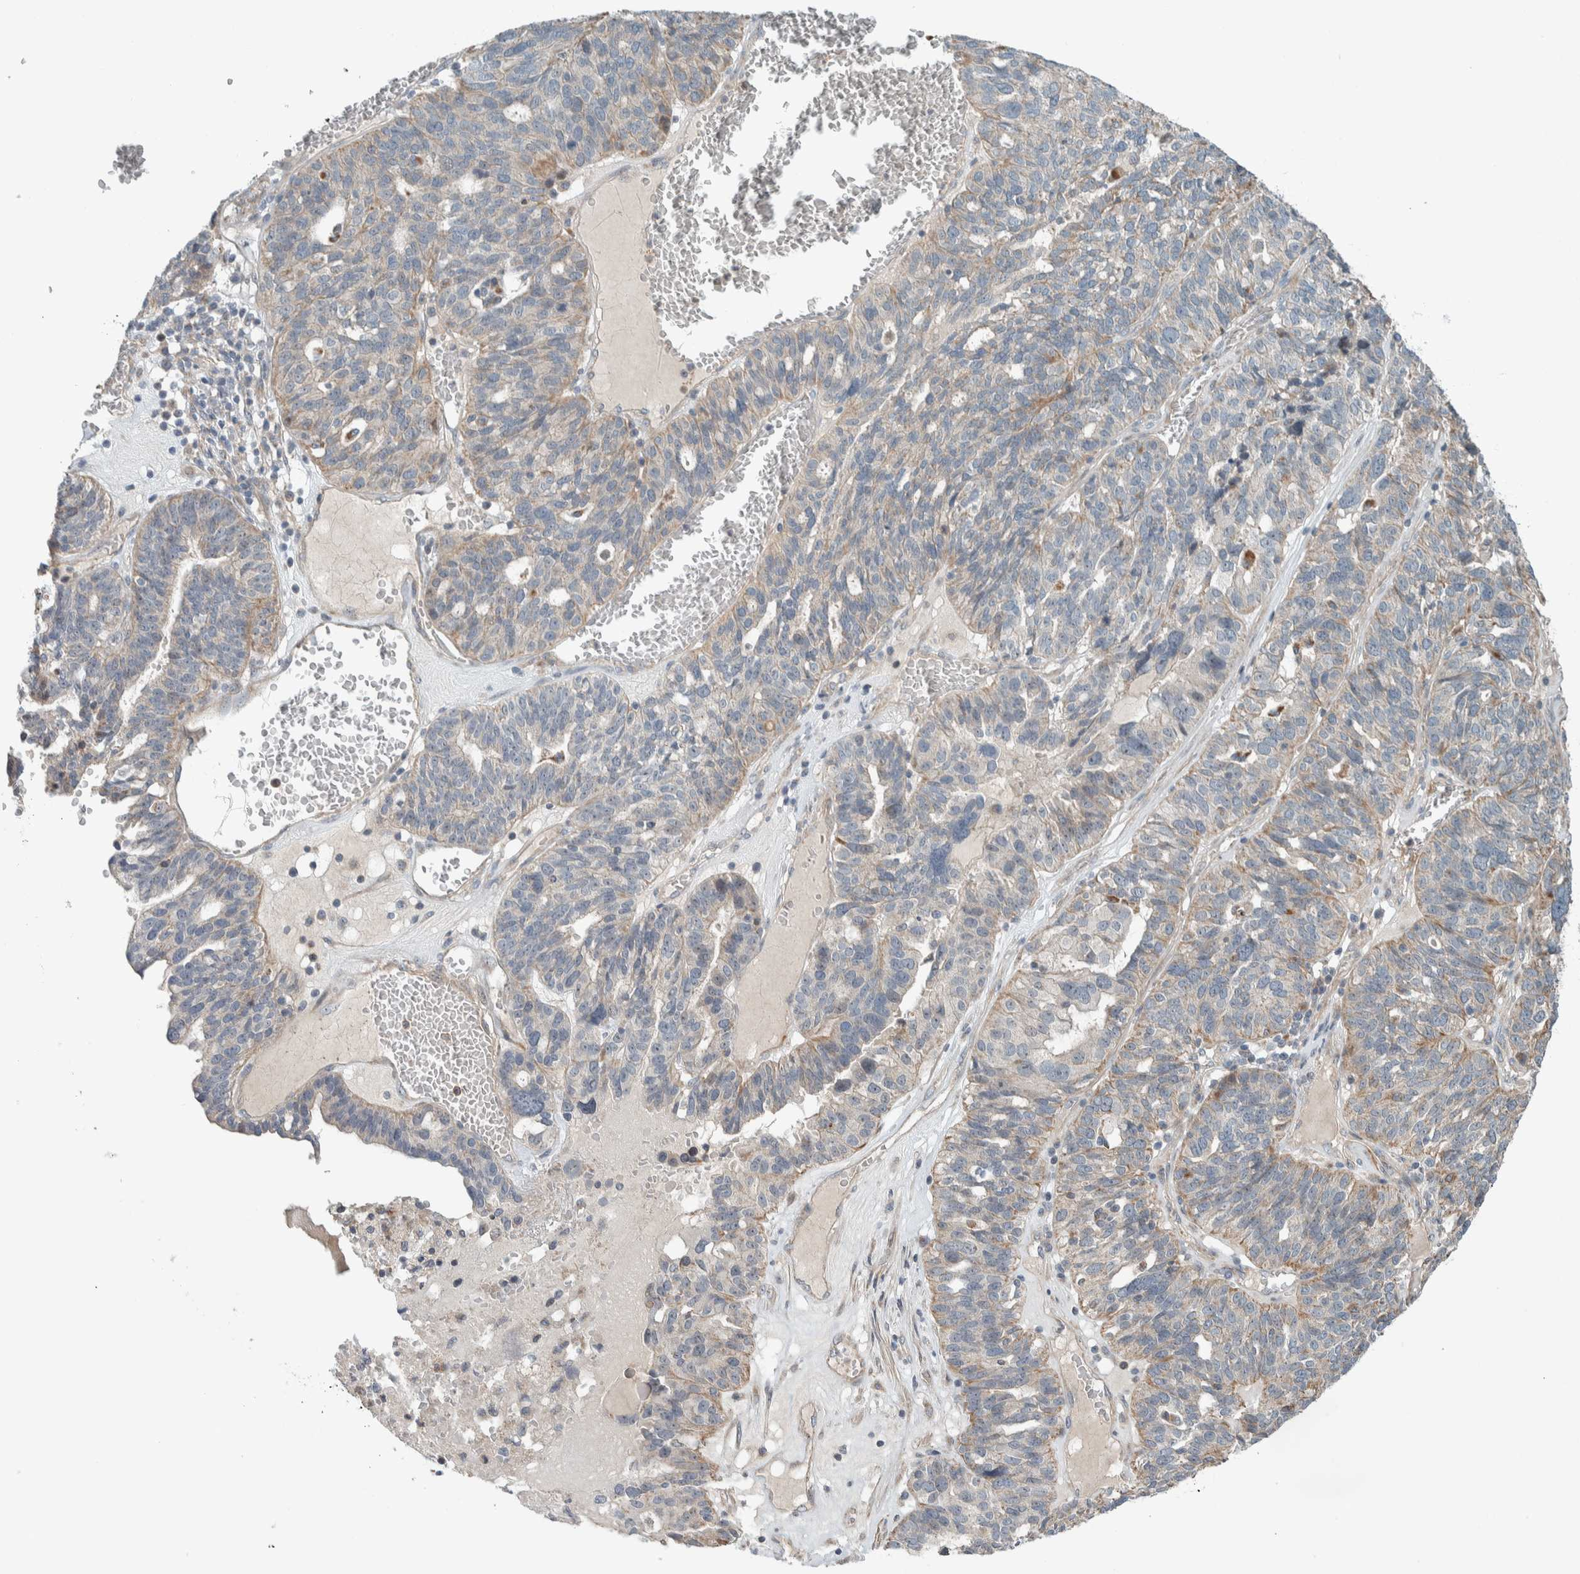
{"staining": {"intensity": "moderate", "quantity": "<25%", "location": "cytoplasmic/membranous"}, "tissue": "ovarian cancer", "cell_type": "Tumor cells", "image_type": "cancer", "snomed": [{"axis": "morphology", "description": "Cystadenocarcinoma, serous, NOS"}, {"axis": "topography", "description": "Ovary"}], "caption": "The photomicrograph demonstrates immunohistochemical staining of serous cystadenocarcinoma (ovarian). There is moderate cytoplasmic/membranous staining is appreciated in about <25% of tumor cells. (Brightfield microscopy of DAB IHC at high magnification).", "gene": "SLFN12L", "patient": {"sex": "female", "age": 59}}